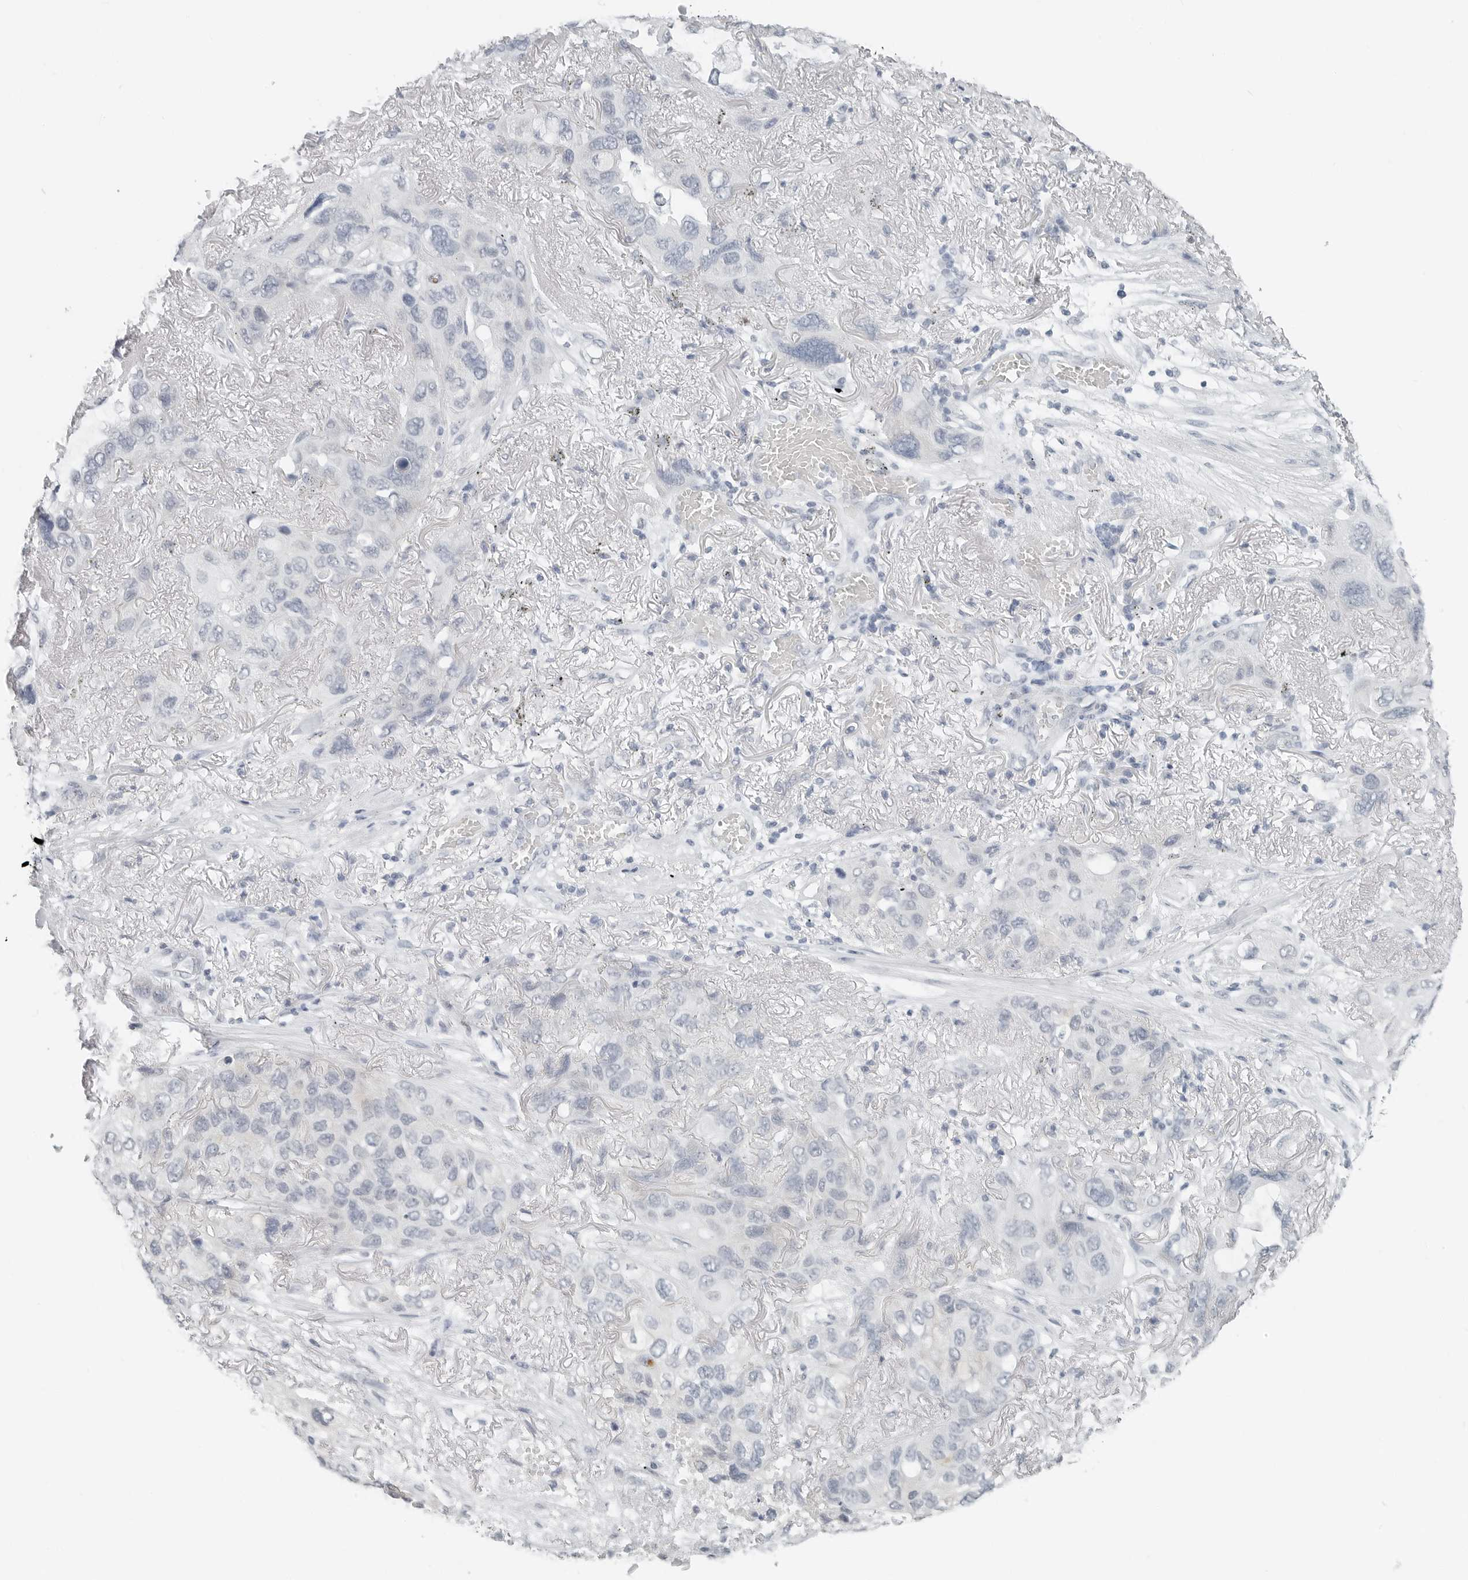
{"staining": {"intensity": "negative", "quantity": "none", "location": "none"}, "tissue": "lung cancer", "cell_type": "Tumor cells", "image_type": "cancer", "snomed": [{"axis": "morphology", "description": "Squamous cell carcinoma, NOS"}, {"axis": "topography", "description": "Lung"}], "caption": "This image is of lung cancer (squamous cell carcinoma) stained with immunohistochemistry to label a protein in brown with the nuclei are counter-stained blue. There is no positivity in tumor cells.", "gene": "XIRP1", "patient": {"sex": "female", "age": 73}}